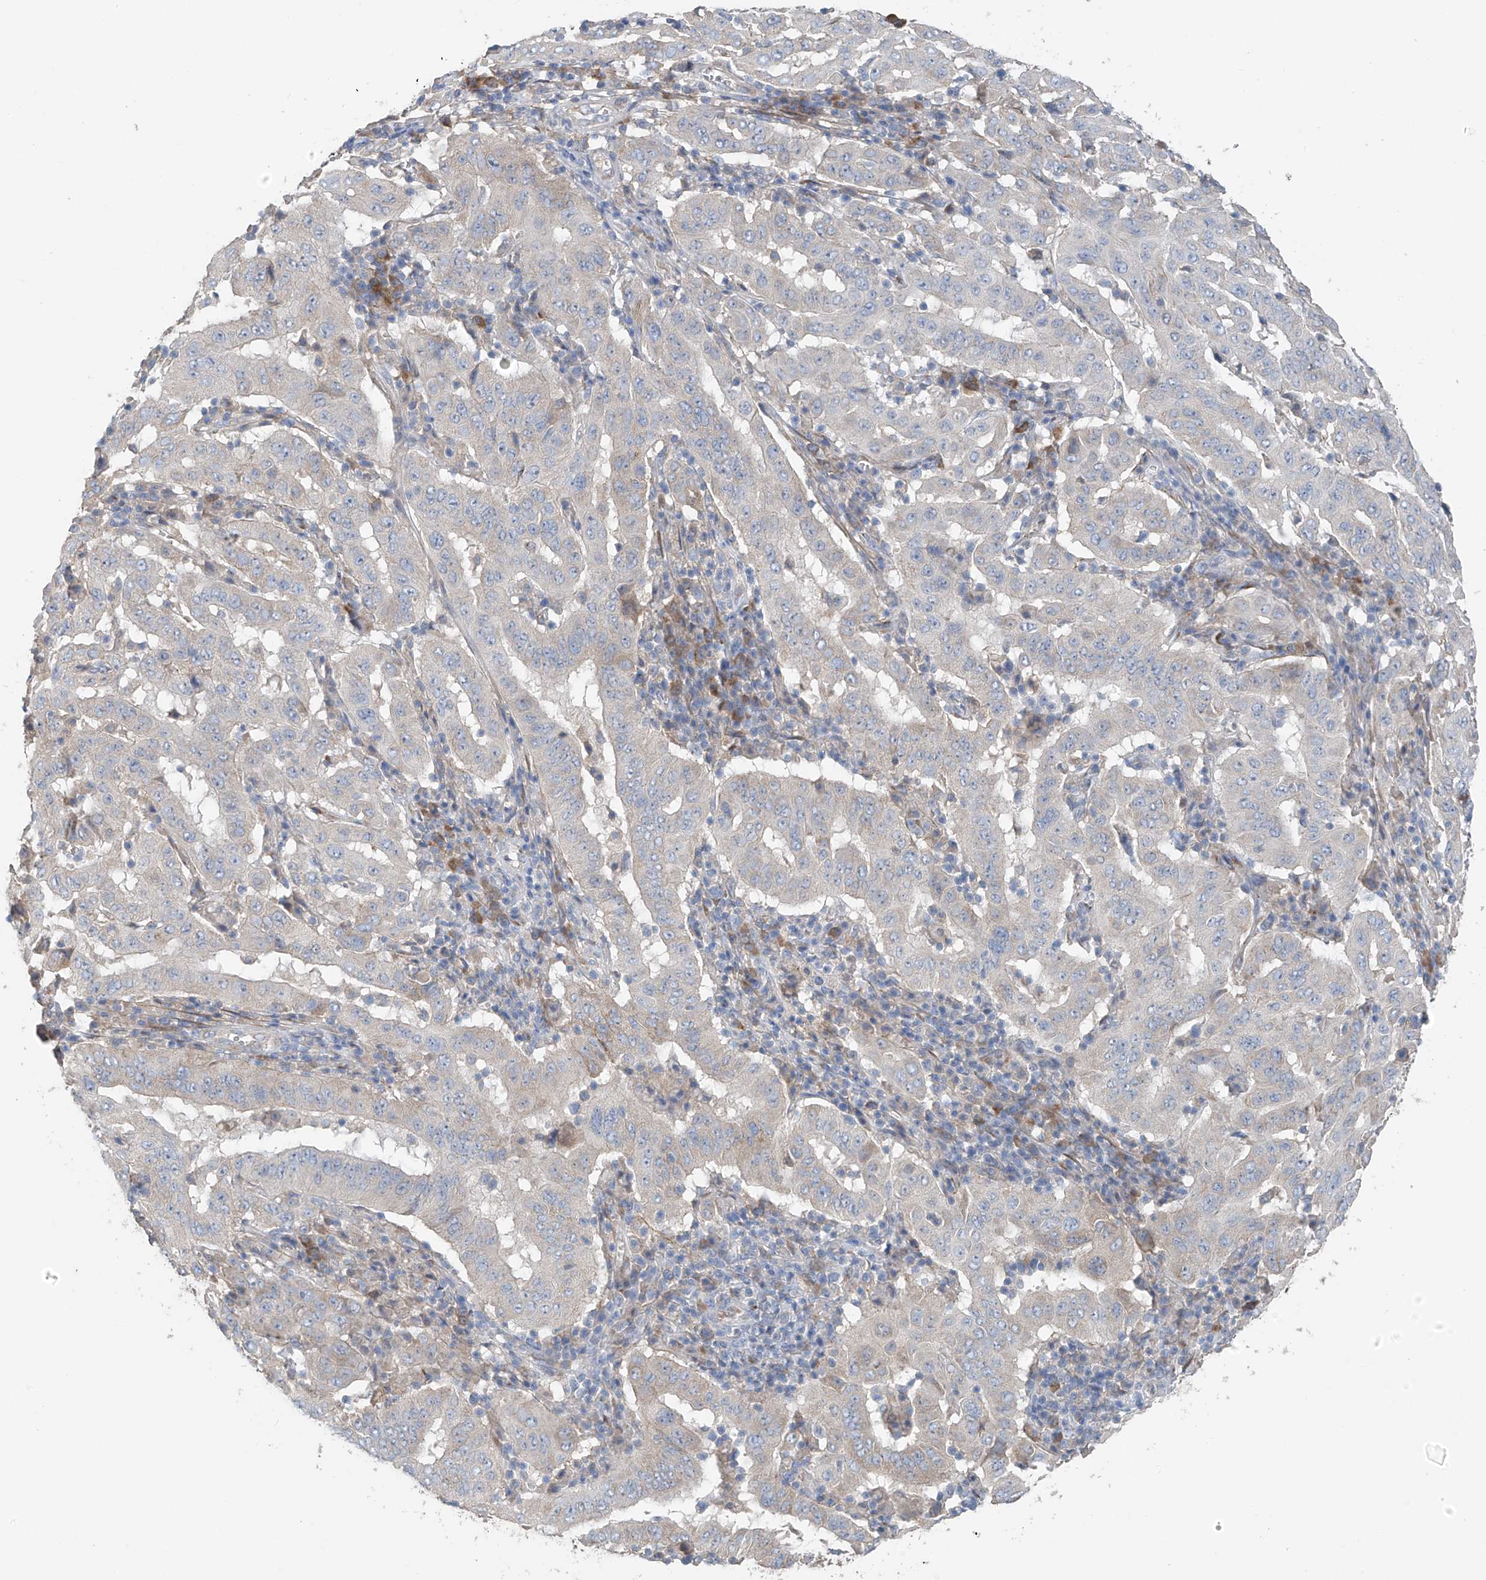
{"staining": {"intensity": "negative", "quantity": "none", "location": "none"}, "tissue": "pancreatic cancer", "cell_type": "Tumor cells", "image_type": "cancer", "snomed": [{"axis": "morphology", "description": "Adenocarcinoma, NOS"}, {"axis": "topography", "description": "Pancreas"}], "caption": "Tumor cells show no significant expression in pancreatic cancer.", "gene": "GALNTL6", "patient": {"sex": "male", "age": 63}}